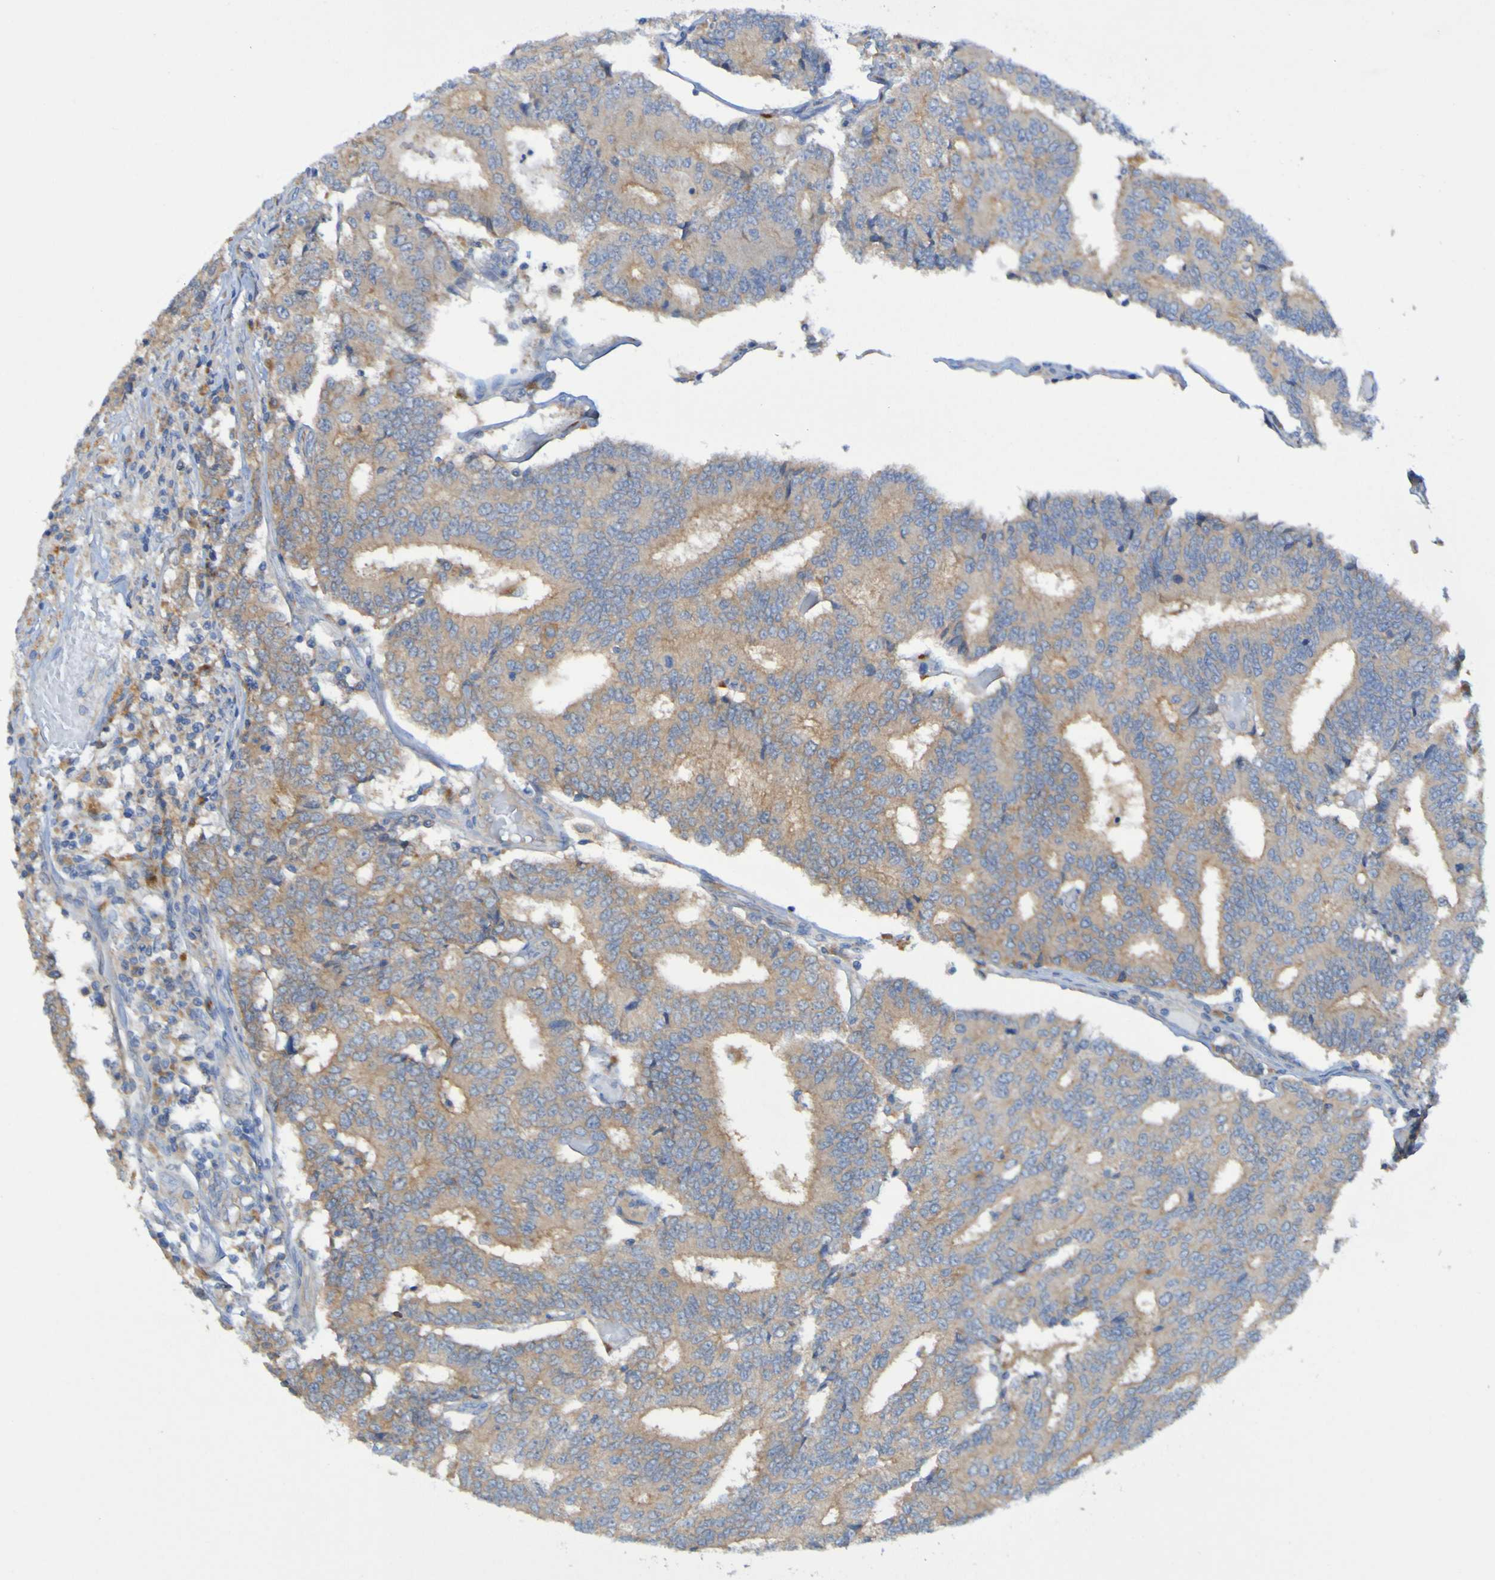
{"staining": {"intensity": "weak", "quantity": ">75%", "location": "cytoplasmic/membranous"}, "tissue": "prostate cancer", "cell_type": "Tumor cells", "image_type": "cancer", "snomed": [{"axis": "morphology", "description": "Normal tissue, NOS"}, {"axis": "morphology", "description": "Adenocarcinoma, High grade"}, {"axis": "topography", "description": "Prostate"}, {"axis": "topography", "description": "Seminal veicle"}], "caption": "Immunohistochemical staining of prostate cancer (high-grade adenocarcinoma) reveals weak cytoplasmic/membranous protein expression in approximately >75% of tumor cells. Ihc stains the protein of interest in brown and the nuclei are stained blue.", "gene": "ARHGEF16", "patient": {"sex": "male", "age": 55}}